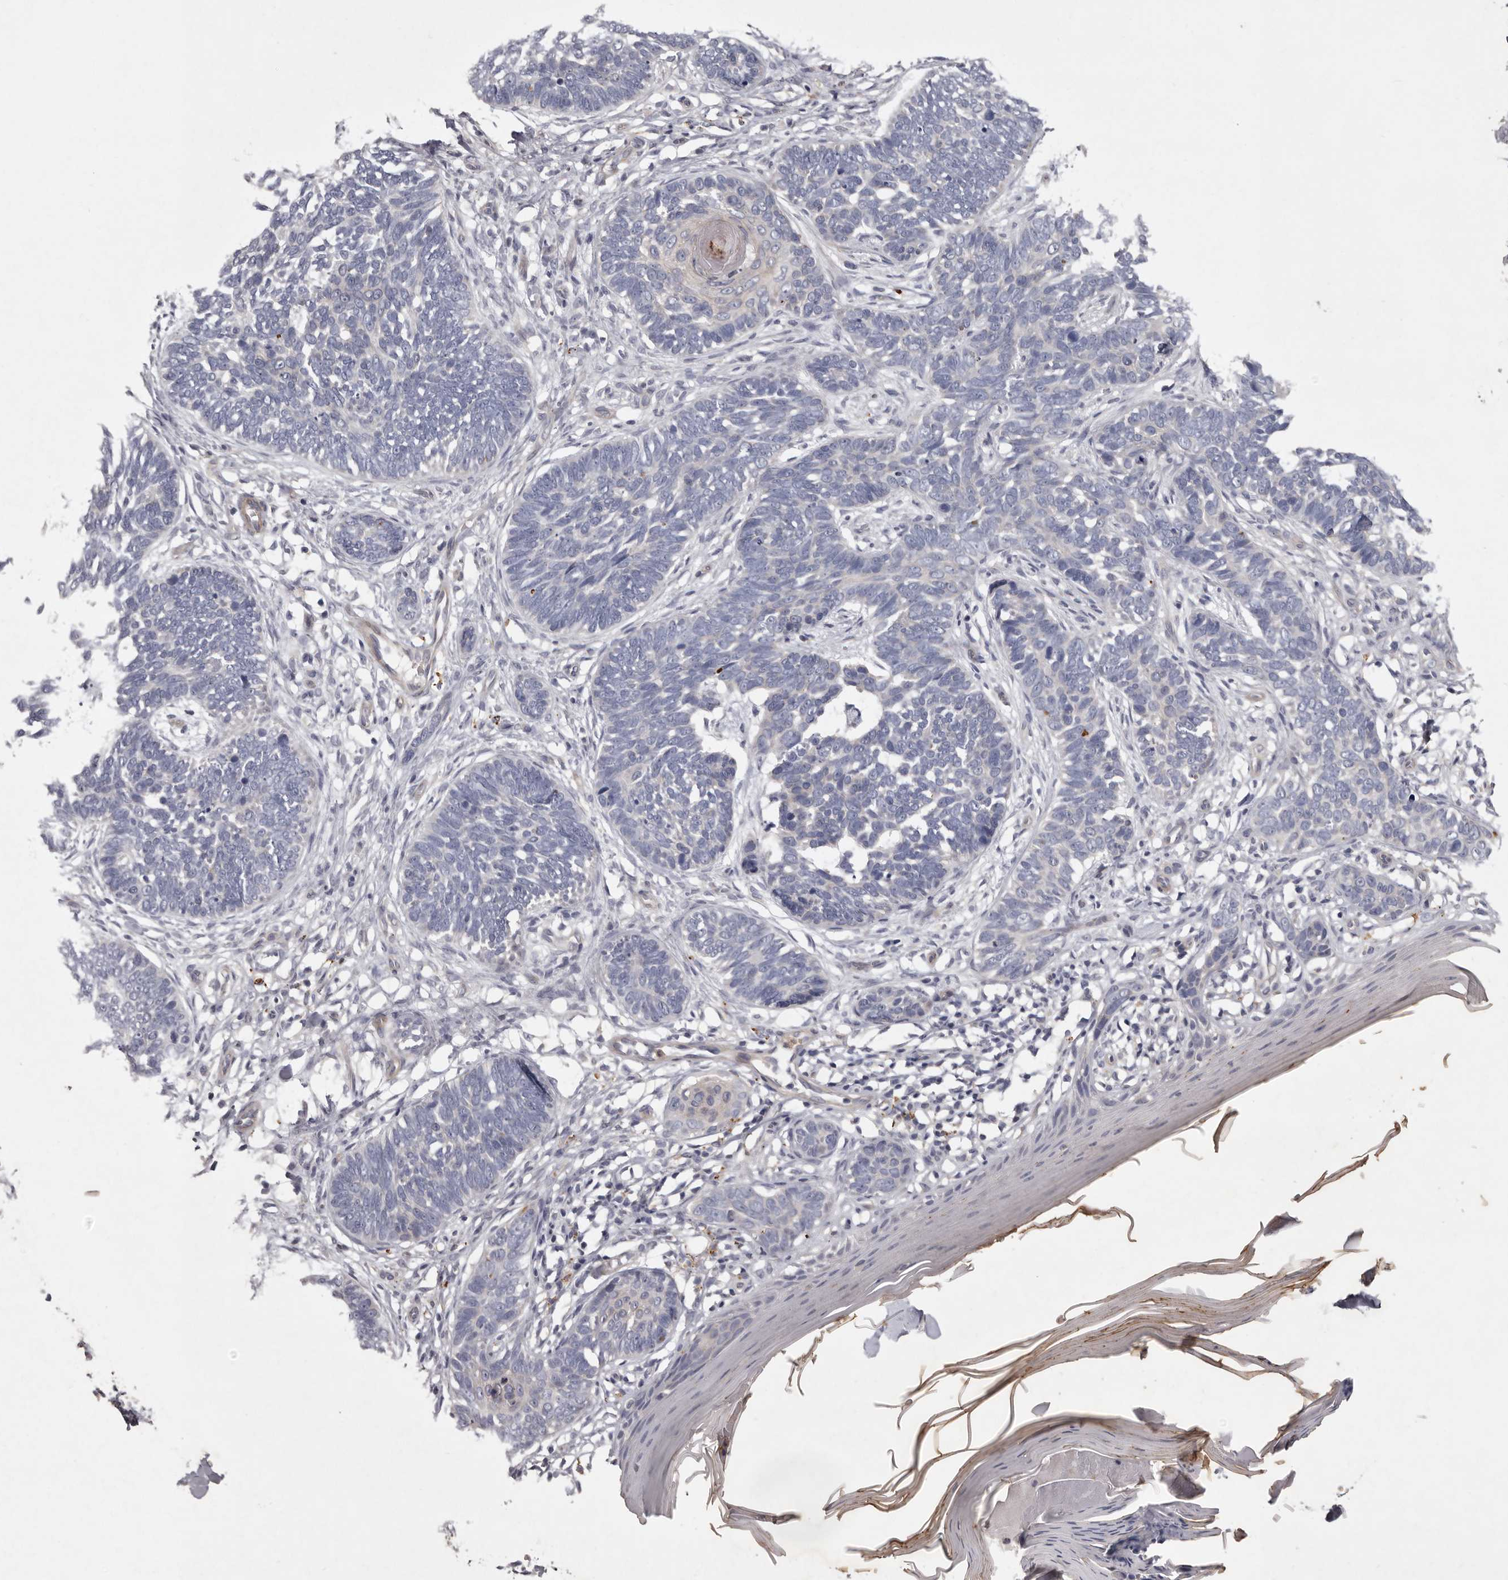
{"staining": {"intensity": "negative", "quantity": "none", "location": "none"}, "tissue": "skin cancer", "cell_type": "Tumor cells", "image_type": "cancer", "snomed": [{"axis": "morphology", "description": "Normal tissue, NOS"}, {"axis": "morphology", "description": "Basal cell carcinoma"}, {"axis": "topography", "description": "Skin"}], "caption": "This is an immunohistochemistry (IHC) image of human skin cancer. There is no expression in tumor cells.", "gene": "NKAIN4", "patient": {"sex": "male", "age": 77}}